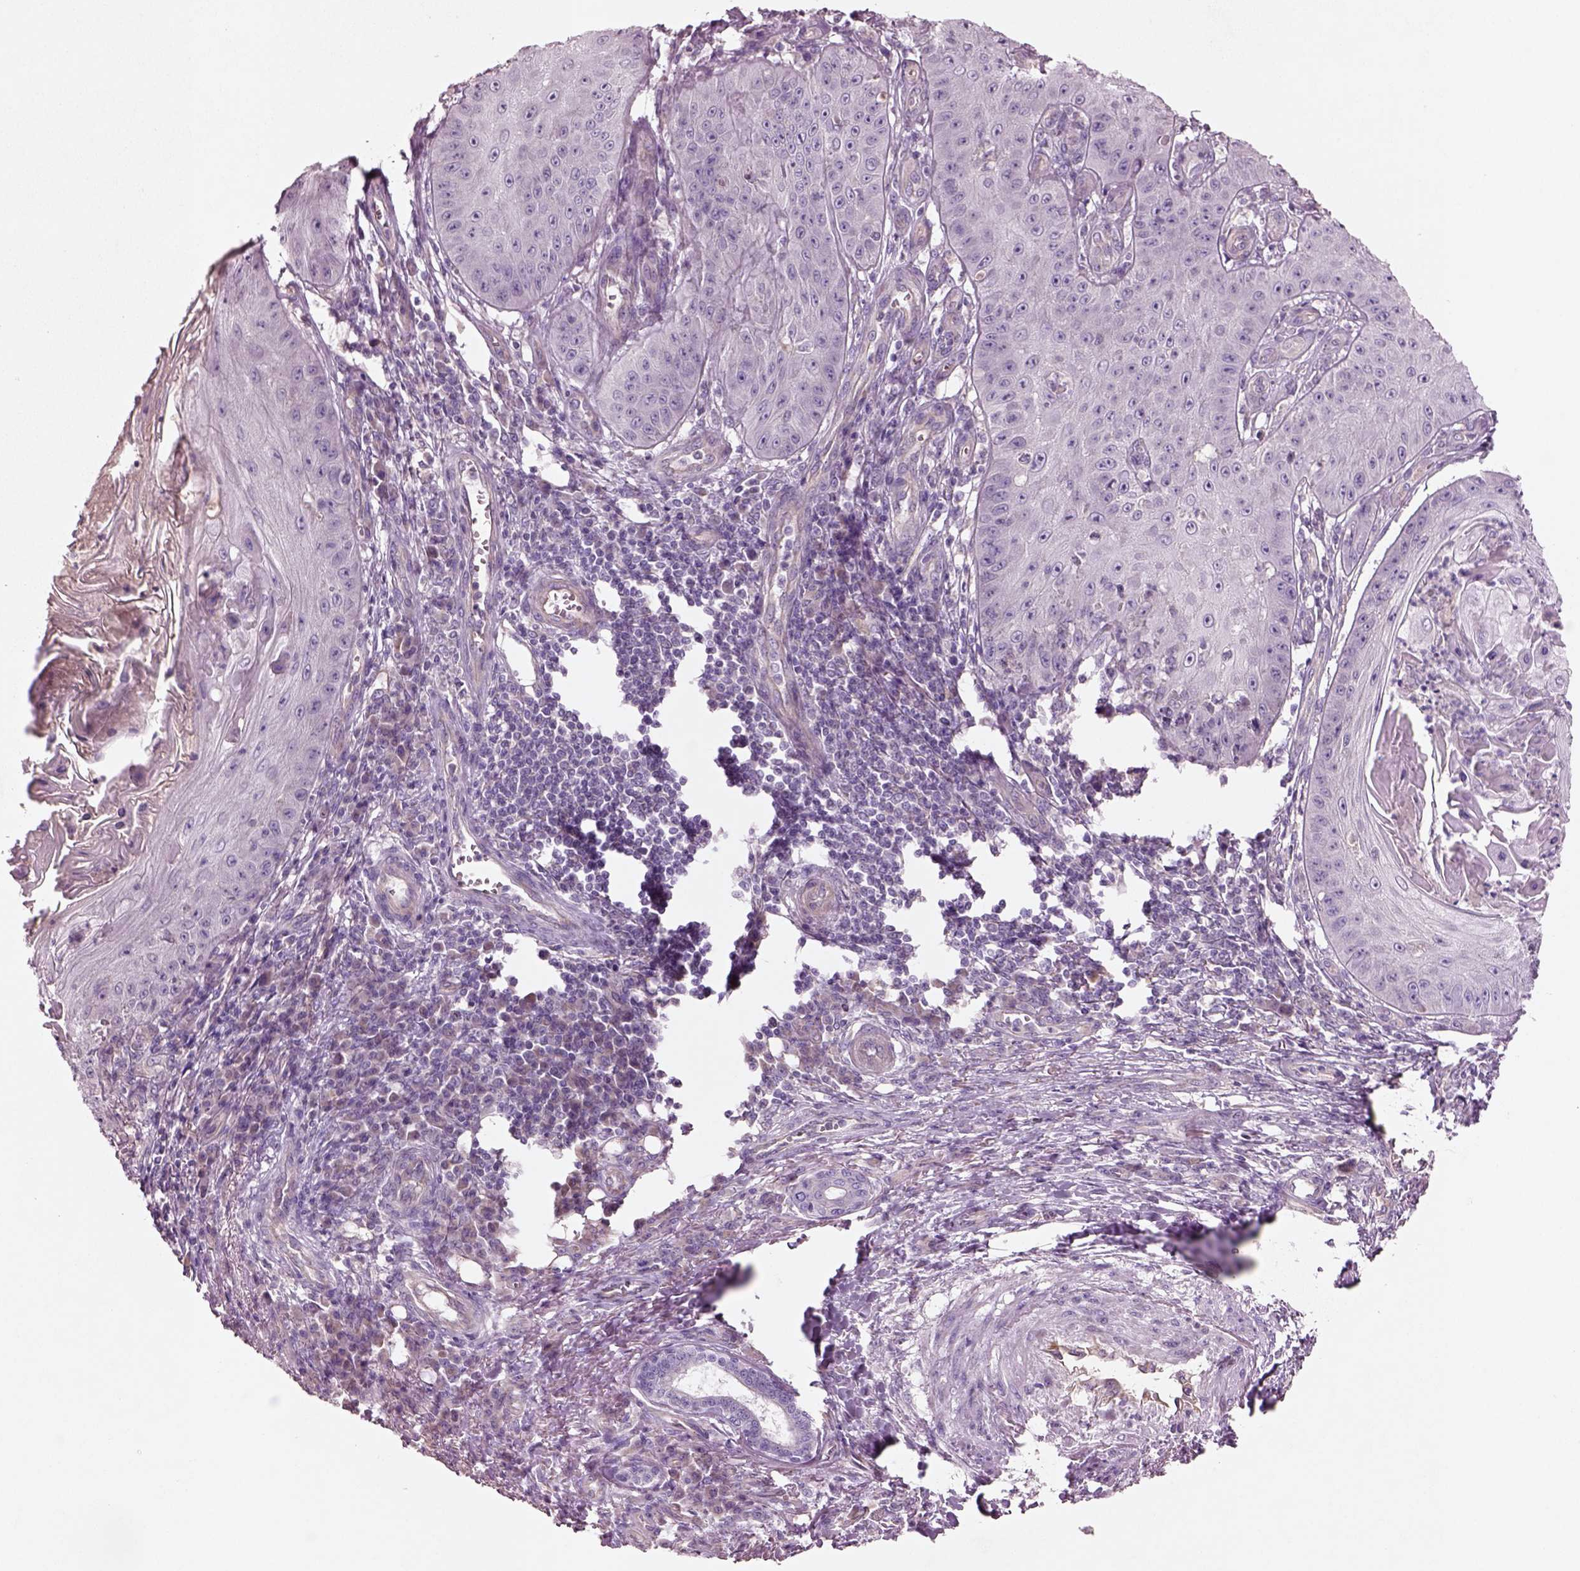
{"staining": {"intensity": "negative", "quantity": "none", "location": "none"}, "tissue": "skin cancer", "cell_type": "Tumor cells", "image_type": "cancer", "snomed": [{"axis": "morphology", "description": "Squamous cell carcinoma, NOS"}, {"axis": "topography", "description": "Skin"}], "caption": "Tumor cells are negative for protein expression in human skin cancer. Nuclei are stained in blue.", "gene": "DUOXA2", "patient": {"sex": "male", "age": 70}}